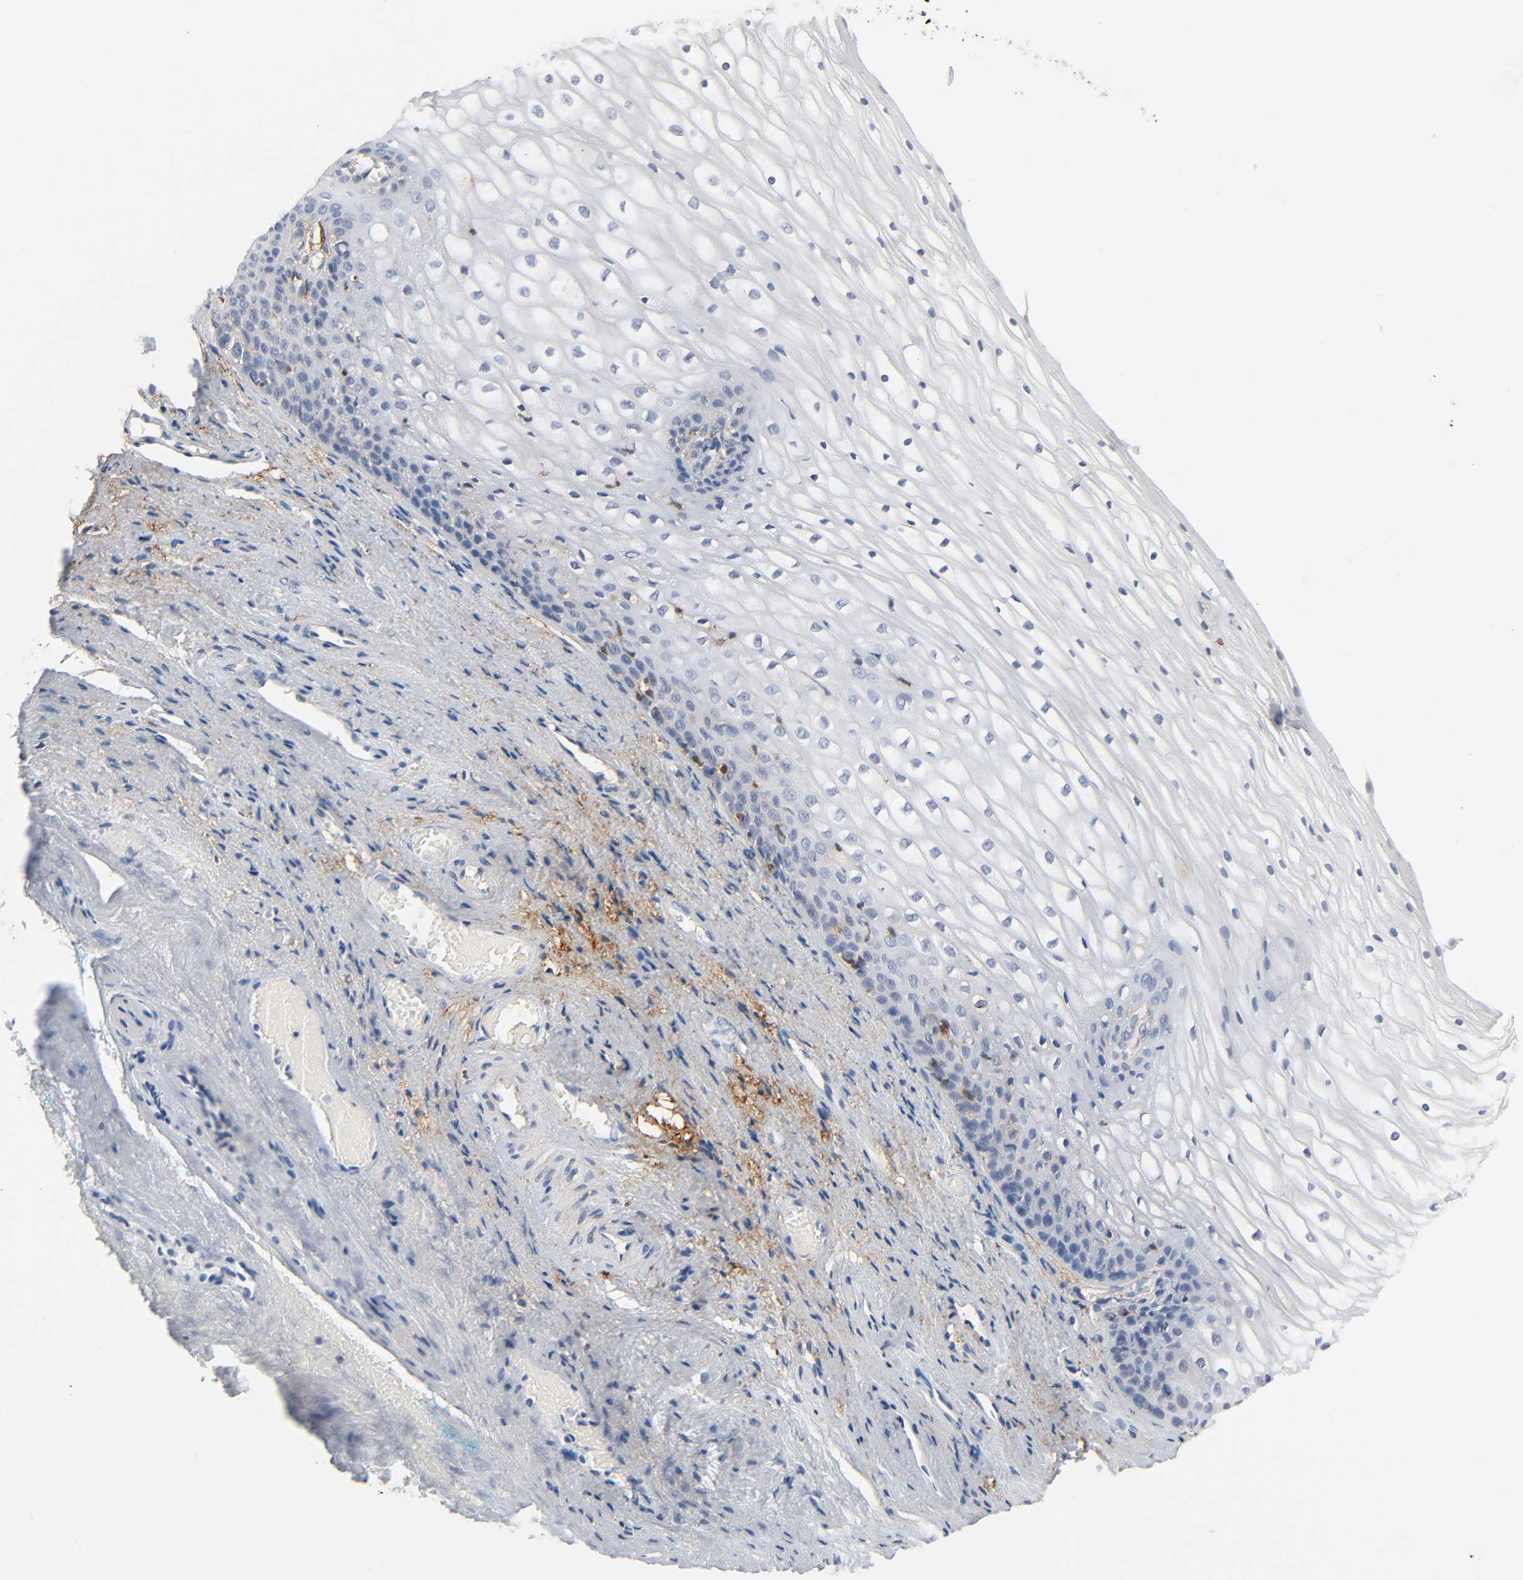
{"staining": {"intensity": "negative", "quantity": "none", "location": "none"}, "tissue": "vagina", "cell_type": "Squamous epithelial cells", "image_type": "normal", "snomed": [{"axis": "morphology", "description": "Normal tissue, NOS"}, {"axis": "topography", "description": "Vagina"}], "caption": "DAB immunohistochemical staining of normal human vagina exhibits no significant staining in squamous epithelial cells.", "gene": "BIN1", "patient": {"sex": "female", "age": 34}}